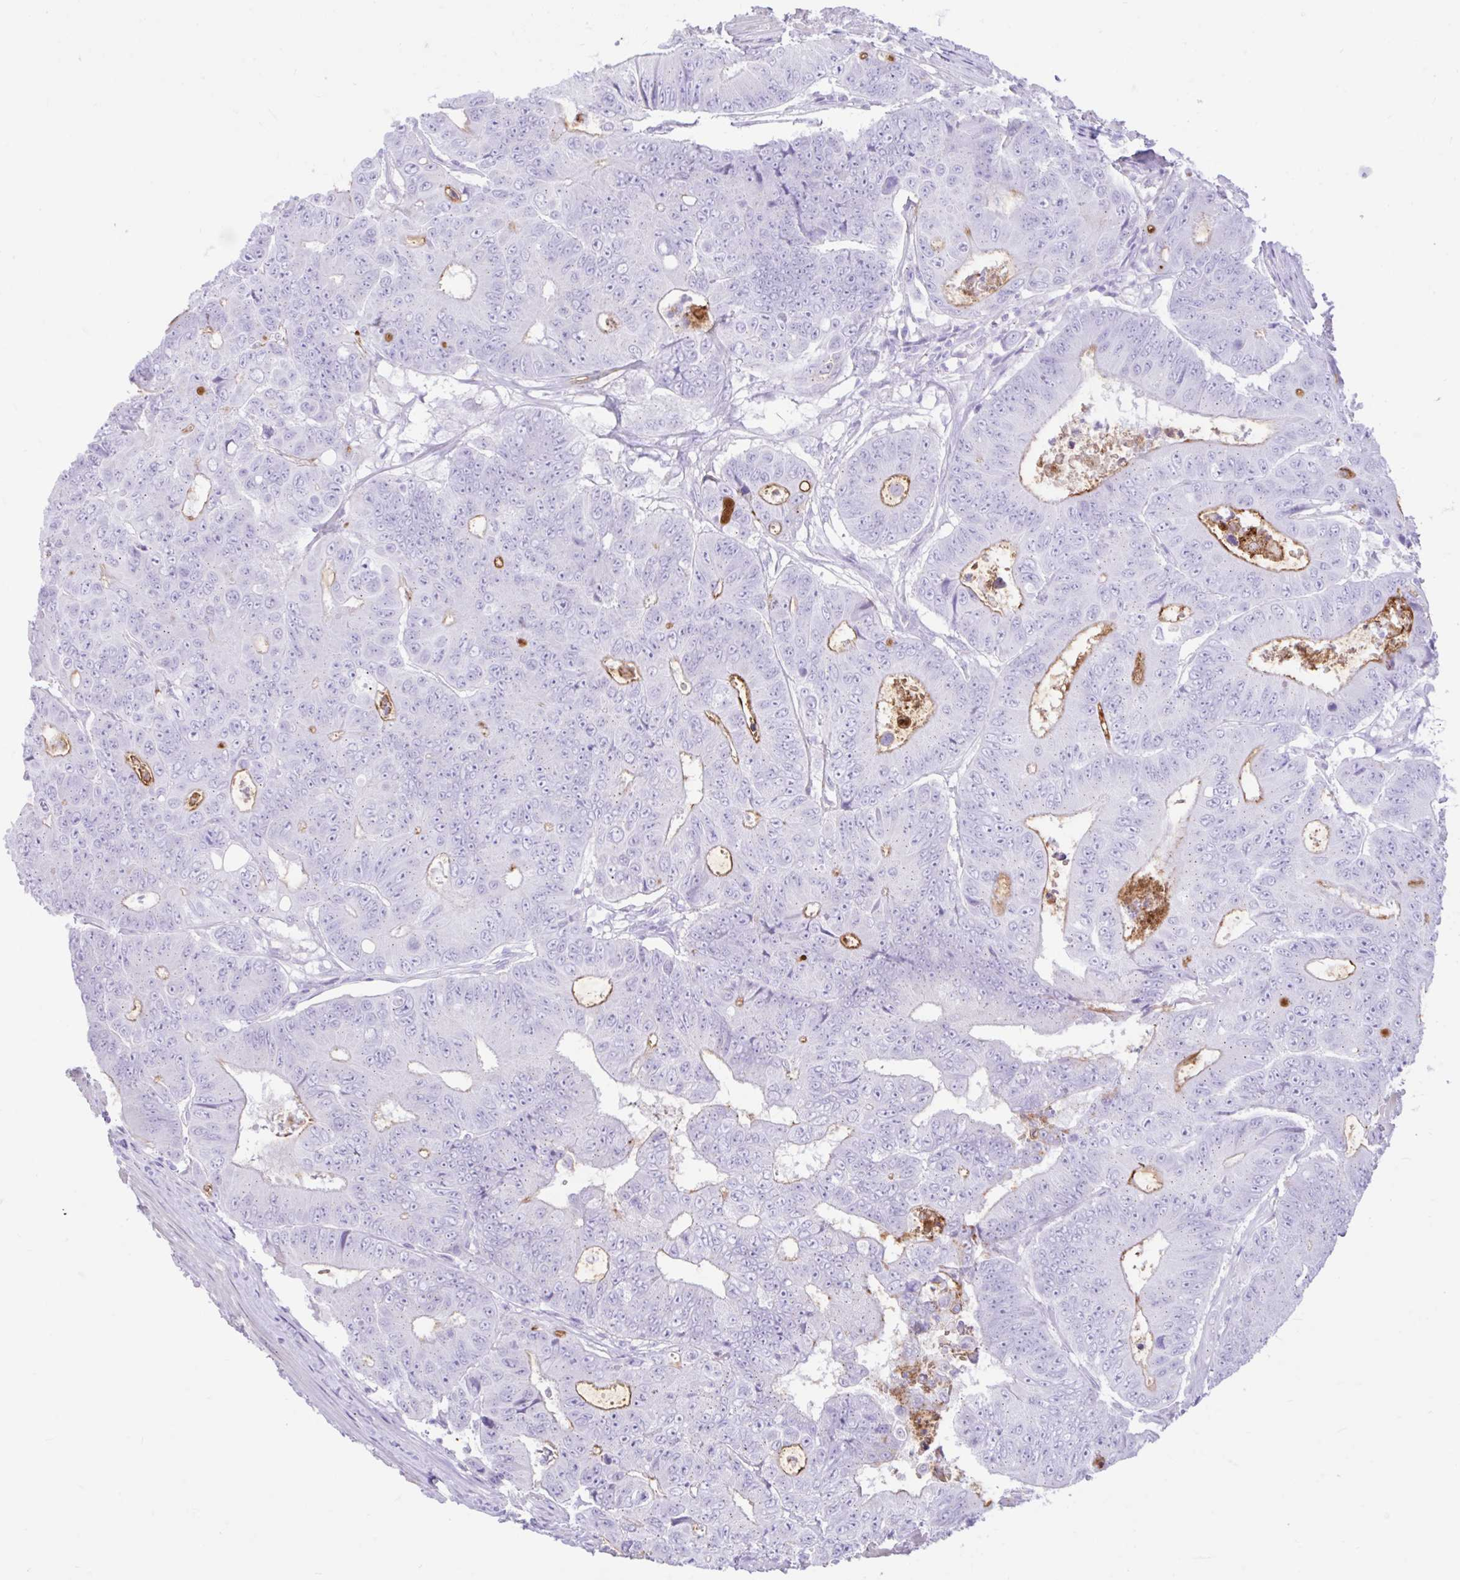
{"staining": {"intensity": "negative", "quantity": "none", "location": "none"}, "tissue": "colorectal cancer", "cell_type": "Tumor cells", "image_type": "cancer", "snomed": [{"axis": "morphology", "description": "Adenocarcinoma, NOS"}, {"axis": "topography", "description": "Colon"}], "caption": "Immunohistochemistry histopathology image of human colorectal cancer (adenocarcinoma) stained for a protein (brown), which exhibits no expression in tumor cells. (Brightfield microscopy of DAB (3,3'-diaminobenzidine) immunohistochemistry (IHC) at high magnification).", "gene": "REEP1", "patient": {"sex": "female", "age": 48}}